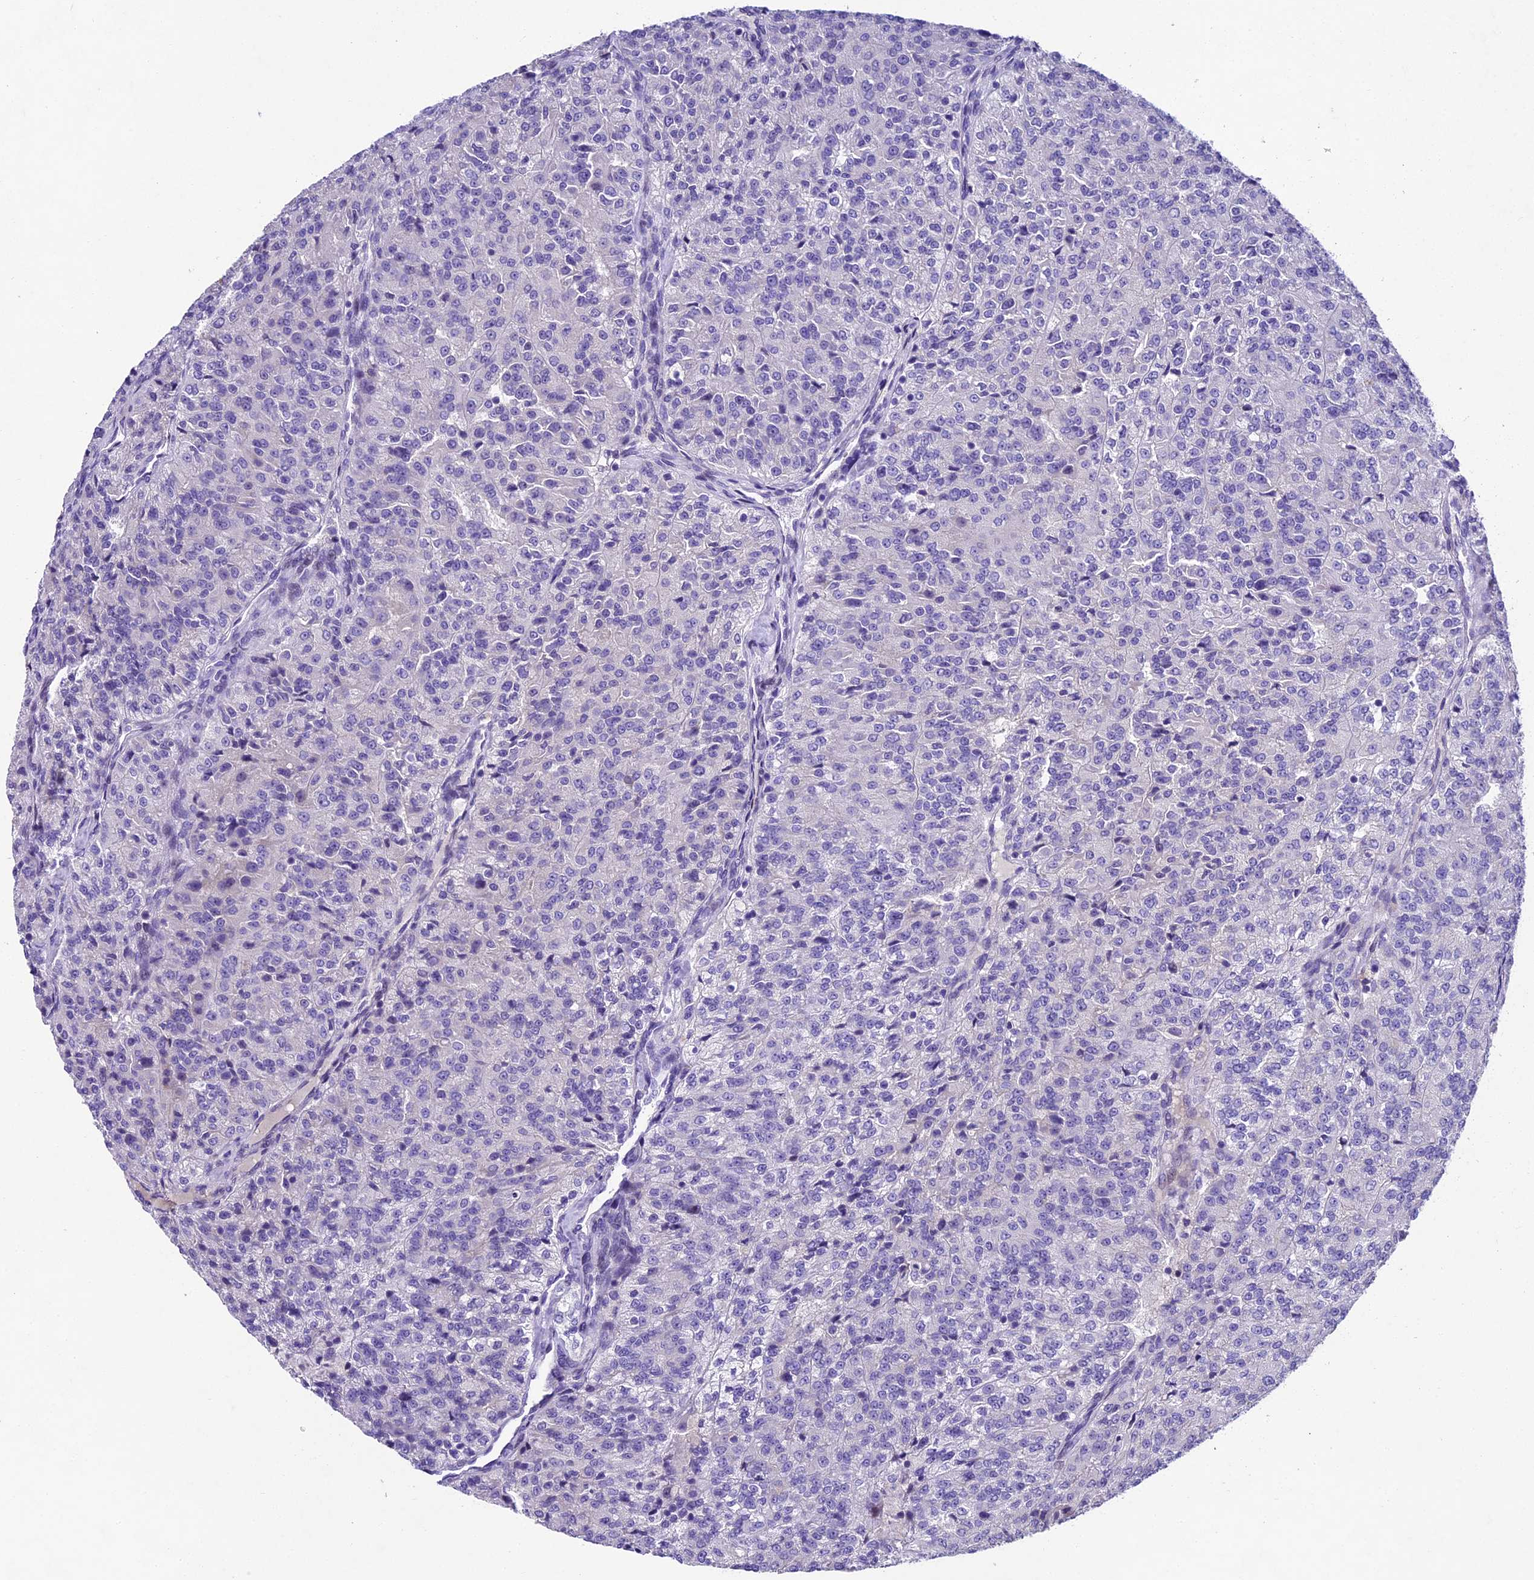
{"staining": {"intensity": "negative", "quantity": "none", "location": "none"}, "tissue": "renal cancer", "cell_type": "Tumor cells", "image_type": "cancer", "snomed": [{"axis": "morphology", "description": "Adenocarcinoma, NOS"}, {"axis": "topography", "description": "Kidney"}], "caption": "Tumor cells show no significant positivity in renal cancer (adenocarcinoma). (Stains: DAB IHC with hematoxylin counter stain, Microscopy: brightfield microscopy at high magnification).", "gene": "IFT140", "patient": {"sex": "female", "age": 63}}